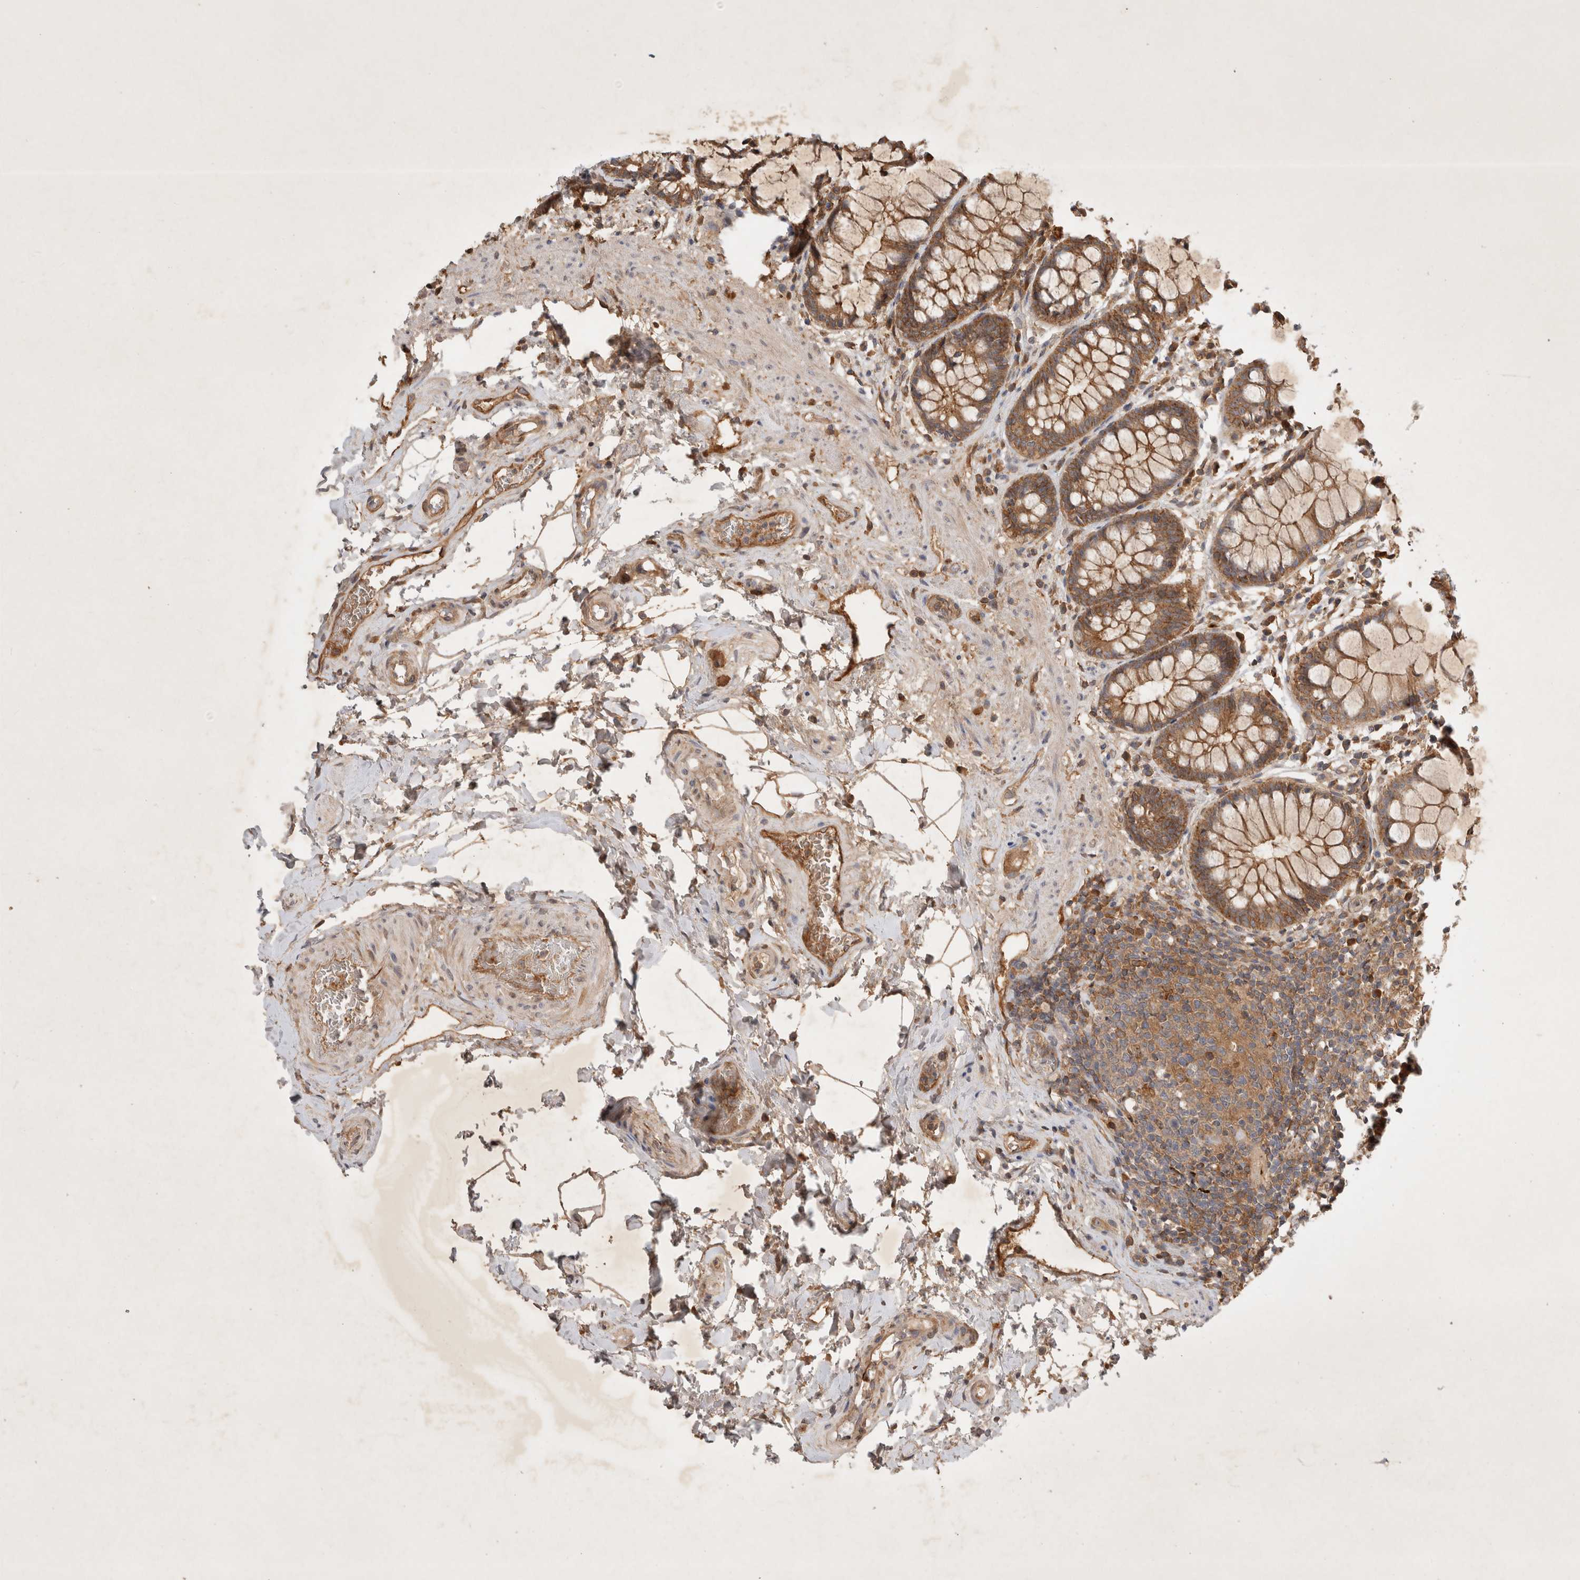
{"staining": {"intensity": "moderate", "quantity": ">75%", "location": "cytoplasmic/membranous"}, "tissue": "rectum", "cell_type": "Glandular cells", "image_type": "normal", "snomed": [{"axis": "morphology", "description": "Normal tissue, NOS"}, {"axis": "topography", "description": "Rectum"}], "caption": "Immunohistochemistry histopathology image of unremarkable rectum: rectum stained using immunohistochemistry (IHC) displays medium levels of moderate protein expression localized specifically in the cytoplasmic/membranous of glandular cells, appearing as a cytoplasmic/membranous brown color.", "gene": "YES1", "patient": {"sex": "male", "age": 64}}